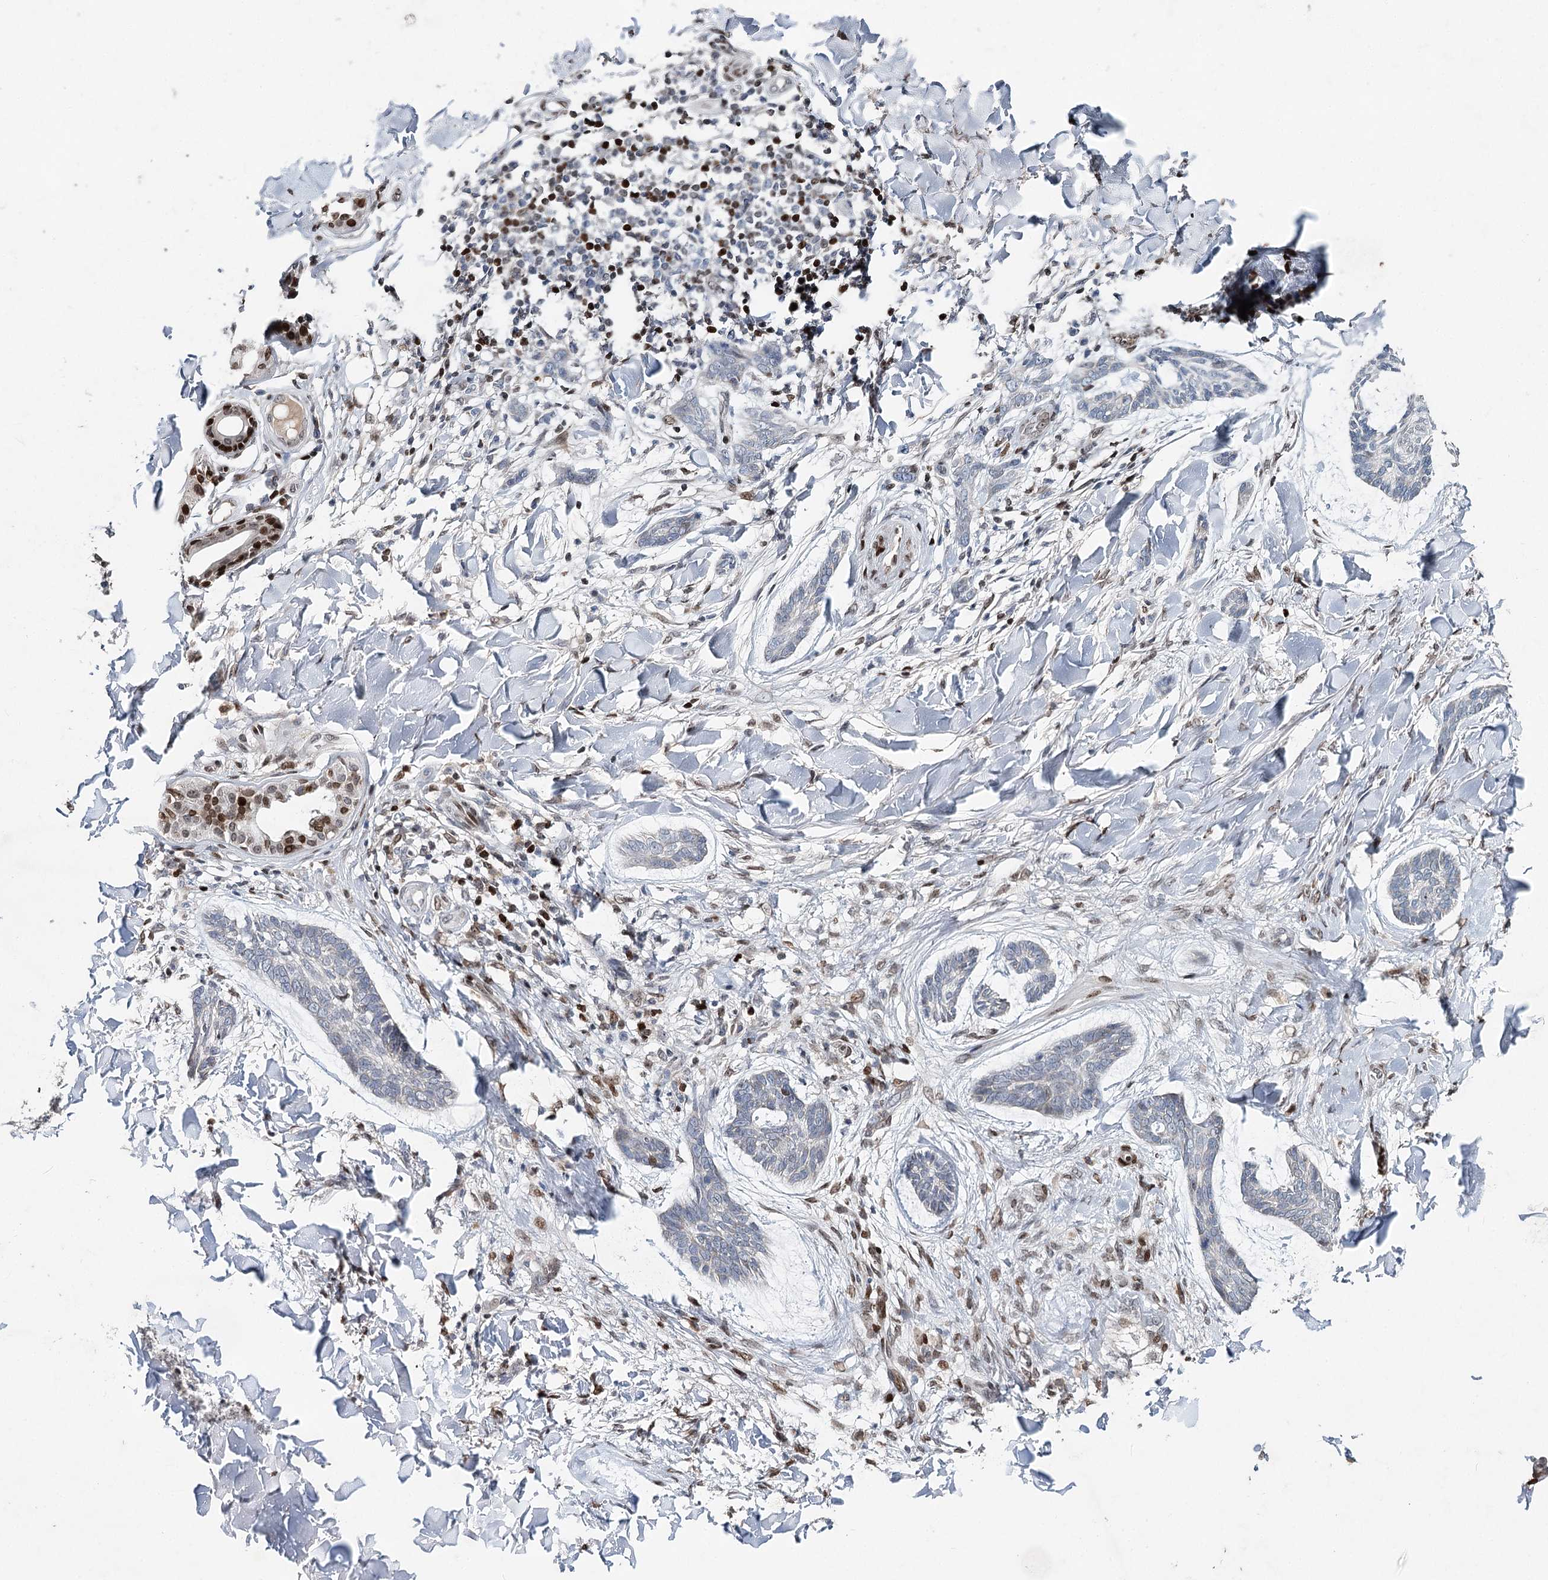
{"staining": {"intensity": "negative", "quantity": "none", "location": "none"}, "tissue": "skin cancer", "cell_type": "Tumor cells", "image_type": "cancer", "snomed": [{"axis": "morphology", "description": "Basal cell carcinoma"}, {"axis": "topography", "description": "Skin"}], "caption": "Basal cell carcinoma (skin) was stained to show a protein in brown. There is no significant staining in tumor cells.", "gene": "FRMD4A", "patient": {"sex": "male", "age": 43}}